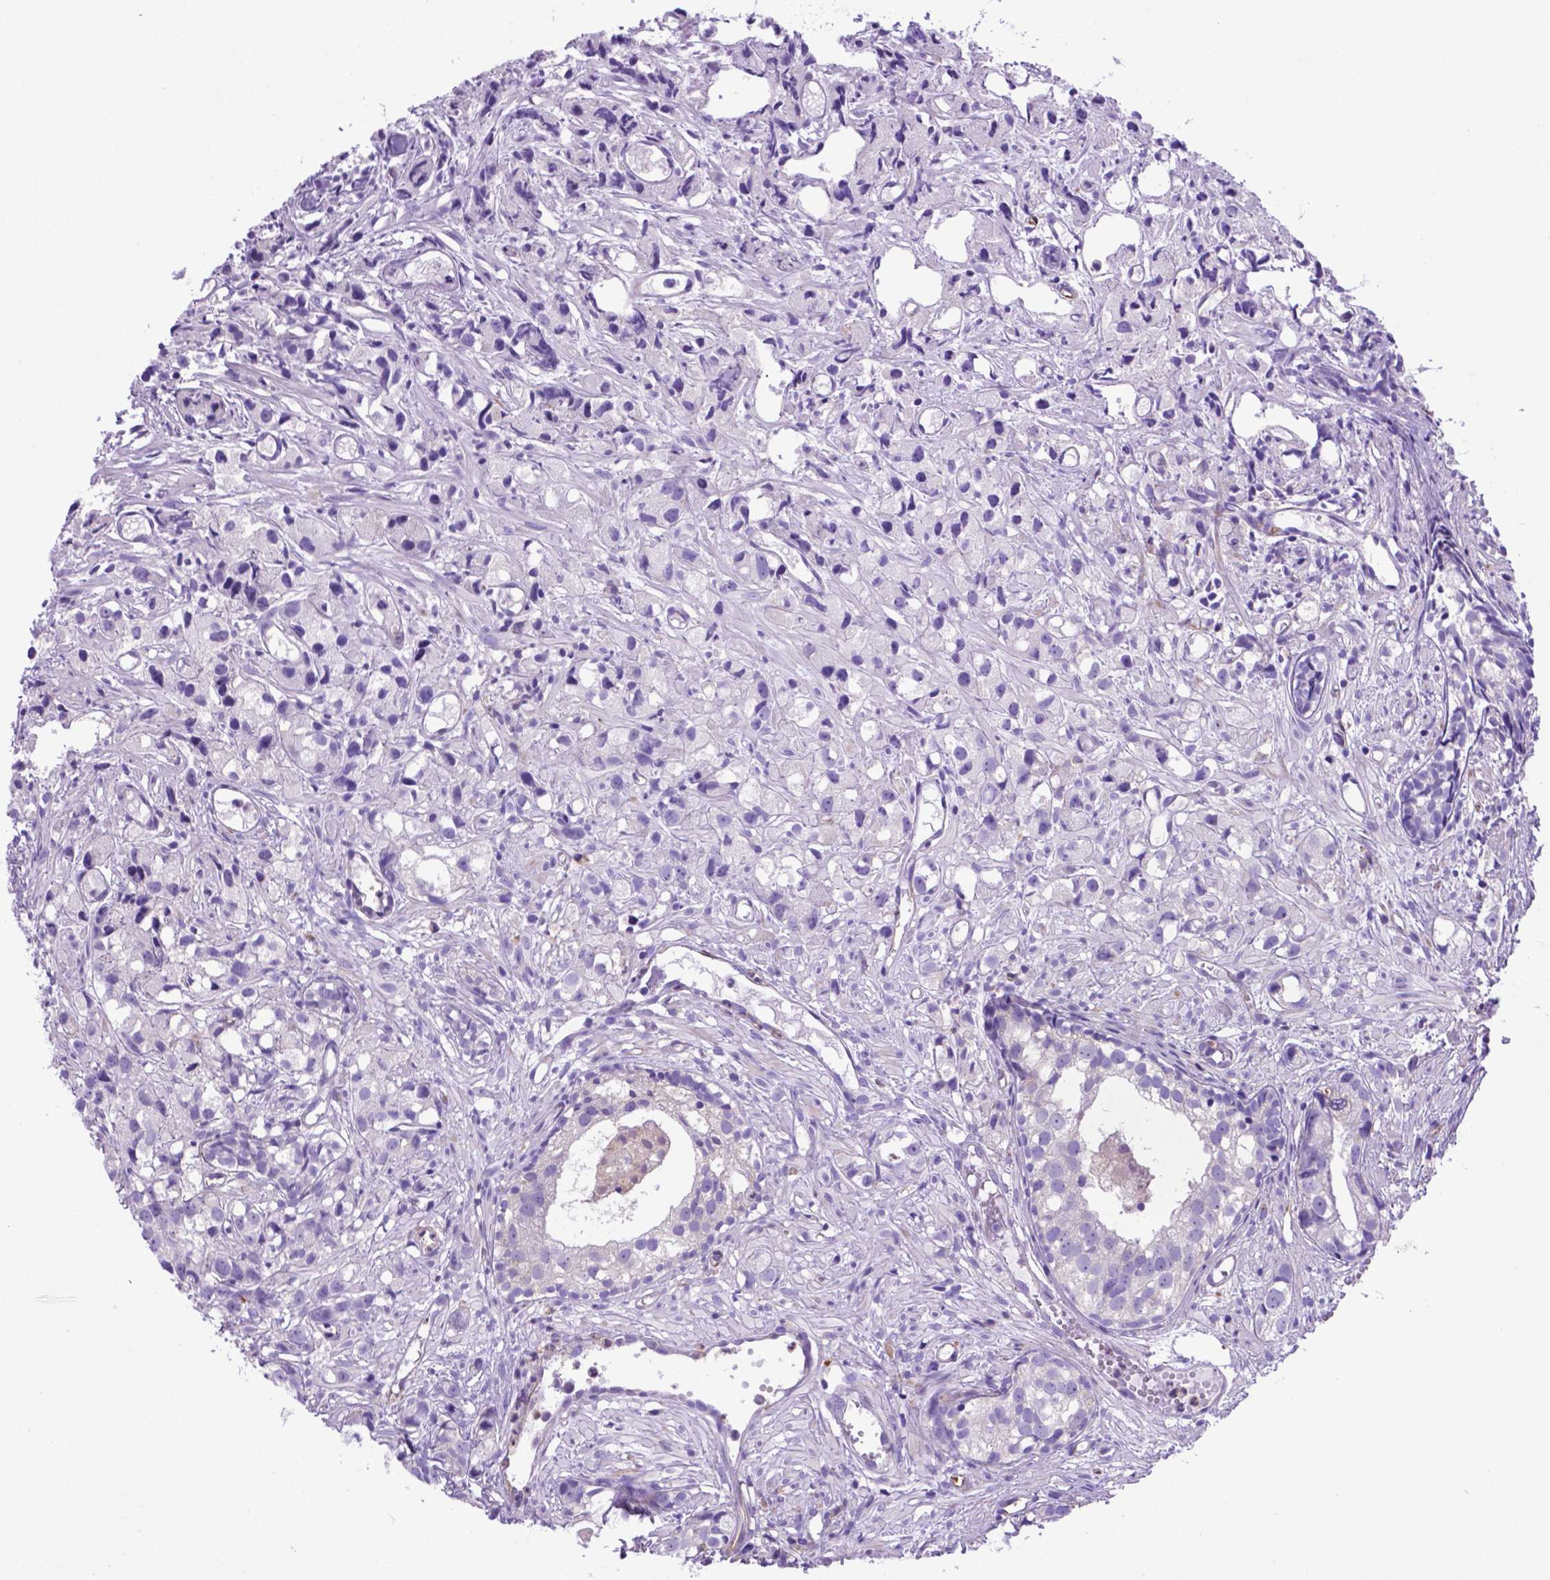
{"staining": {"intensity": "negative", "quantity": "none", "location": "none"}, "tissue": "prostate cancer", "cell_type": "Tumor cells", "image_type": "cancer", "snomed": [{"axis": "morphology", "description": "Adenocarcinoma, High grade"}, {"axis": "topography", "description": "Prostate"}], "caption": "Tumor cells are negative for protein expression in human high-grade adenocarcinoma (prostate).", "gene": "LZTR1", "patient": {"sex": "male", "age": 68}}